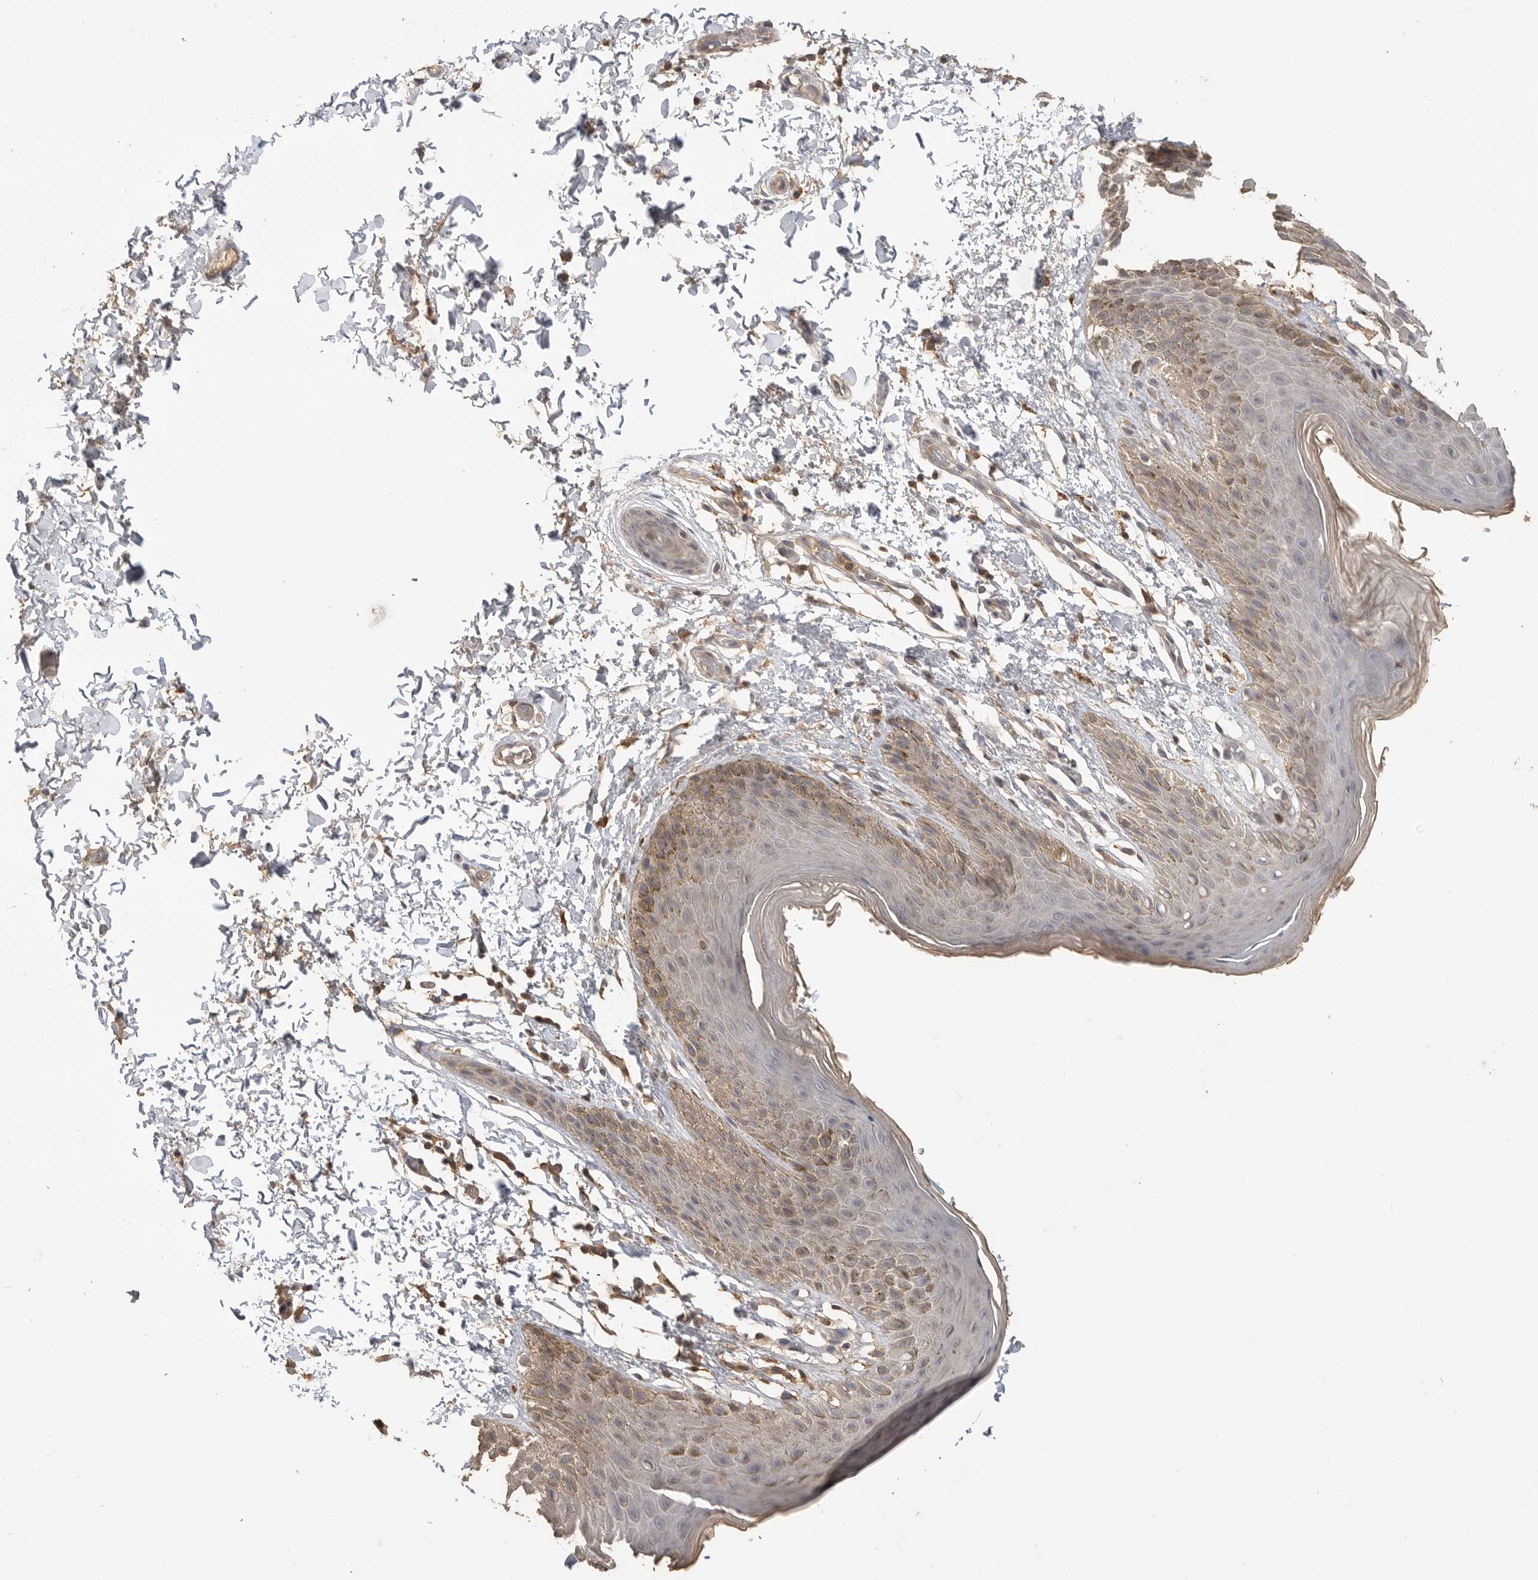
{"staining": {"intensity": "moderate", "quantity": "<25%", "location": "cytoplasmic/membranous"}, "tissue": "skin", "cell_type": "Epidermal cells", "image_type": "normal", "snomed": [{"axis": "morphology", "description": "Normal tissue, NOS"}, {"axis": "topography", "description": "Anal"}, {"axis": "topography", "description": "Peripheral nerve tissue"}], "caption": "This image displays unremarkable skin stained with immunohistochemistry (IHC) to label a protein in brown. The cytoplasmic/membranous of epidermal cells show moderate positivity for the protein. Nuclei are counter-stained blue.", "gene": "MAP2K1", "patient": {"sex": "male", "age": 44}}